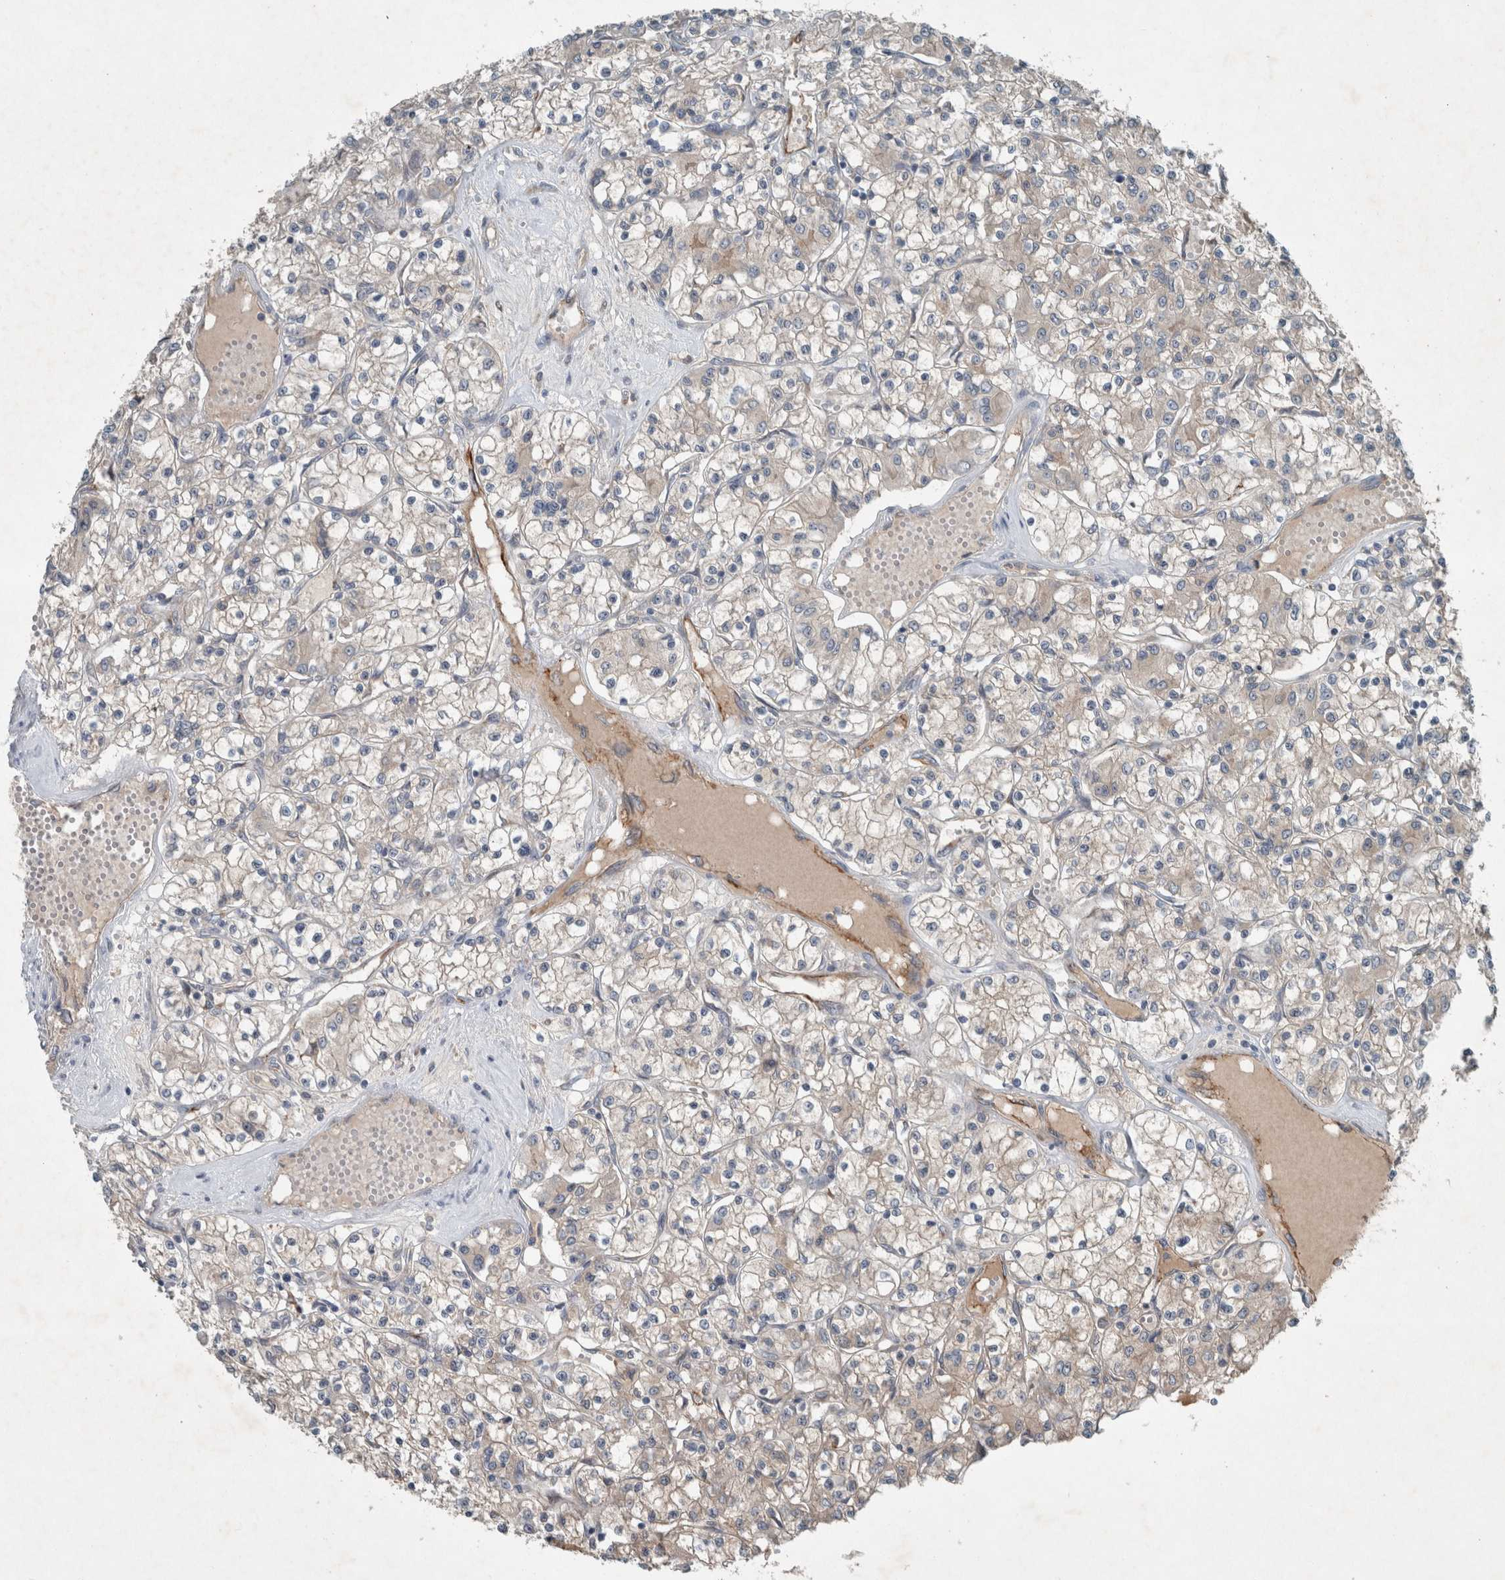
{"staining": {"intensity": "negative", "quantity": "none", "location": "none"}, "tissue": "renal cancer", "cell_type": "Tumor cells", "image_type": "cancer", "snomed": [{"axis": "morphology", "description": "Adenocarcinoma, NOS"}, {"axis": "topography", "description": "Kidney"}], "caption": "This is a histopathology image of immunohistochemistry staining of renal cancer (adenocarcinoma), which shows no expression in tumor cells.", "gene": "RALGDS", "patient": {"sex": "female", "age": 59}}